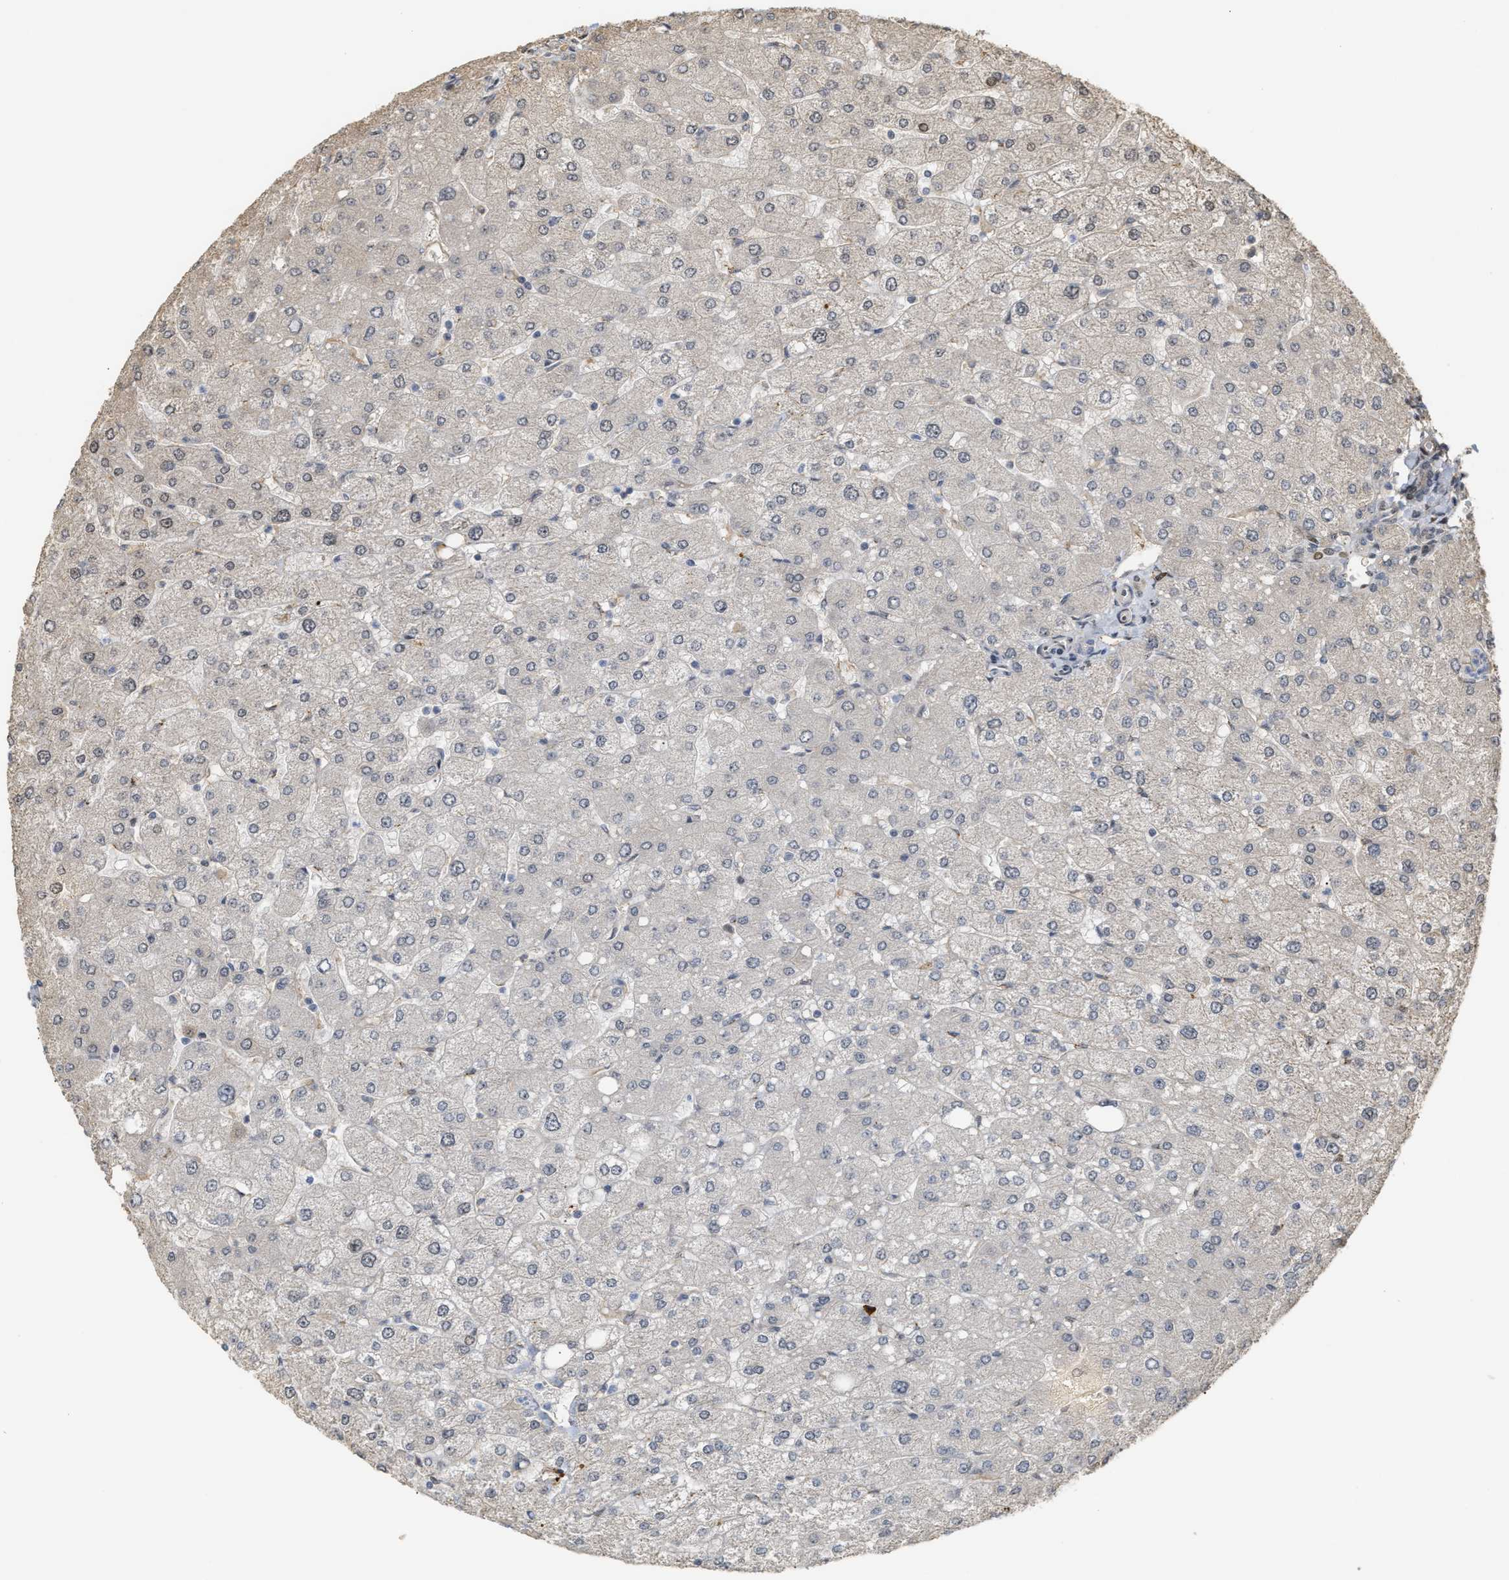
{"staining": {"intensity": "weak", "quantity": "<25%", "location": "cytoplasmic/membranous"}, "tissue": "liver", "cell_type": "Cholangiocytes", "image_type": "normal", "snomed": [{"axis": "morphology", "description": "Normal tissue, NOS"}, {"axis": "topography", "description": "Liver"}], "caption": "Protein analysis of normal liver reveals no significant positivity in cholangiocytes. (Brightfield microscopy of DAB IHC at high magnification).", "gene": "ZFAND5", "patient": {"sex": "male", "age": 55}}